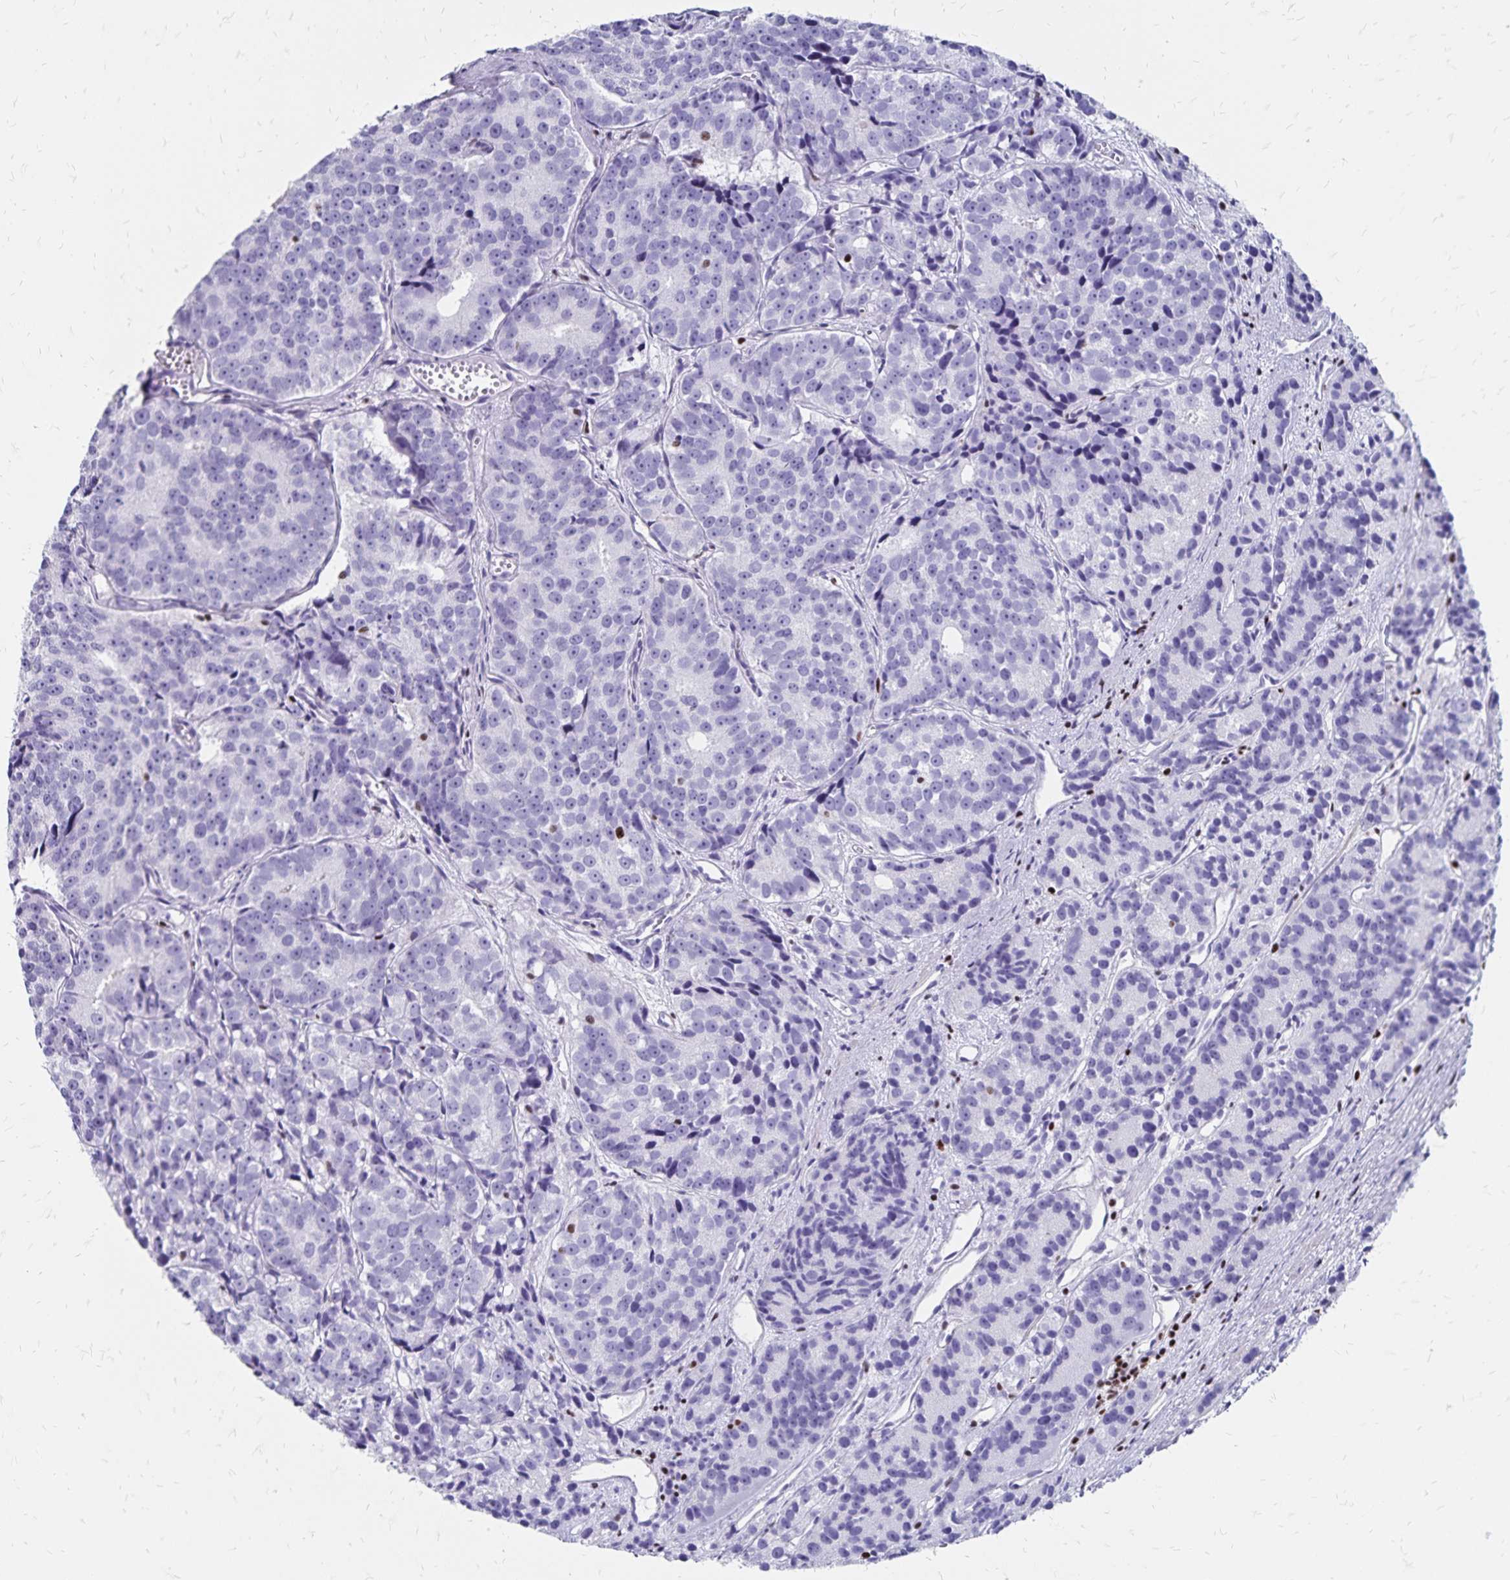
{"staining": {"intensity": "negative", "quantity": "none", "location": "none"}, "tissue": "prostate cancer", "cell_type": "Tumor cells", "image_type": "cancer", "snomed": [{"axis": "morphology", "description": "Adenocarcinoma, High grade"}, {"axis": "topography", "description": "Prostate"}], "caption": "Tumor cells show no significant protein staining in prostate cancer (high-grade adenocarcinoma). Nuclei are stained in blue.", "gene": "IKZF1", "patient": {"sex": "male", "age": 77}}